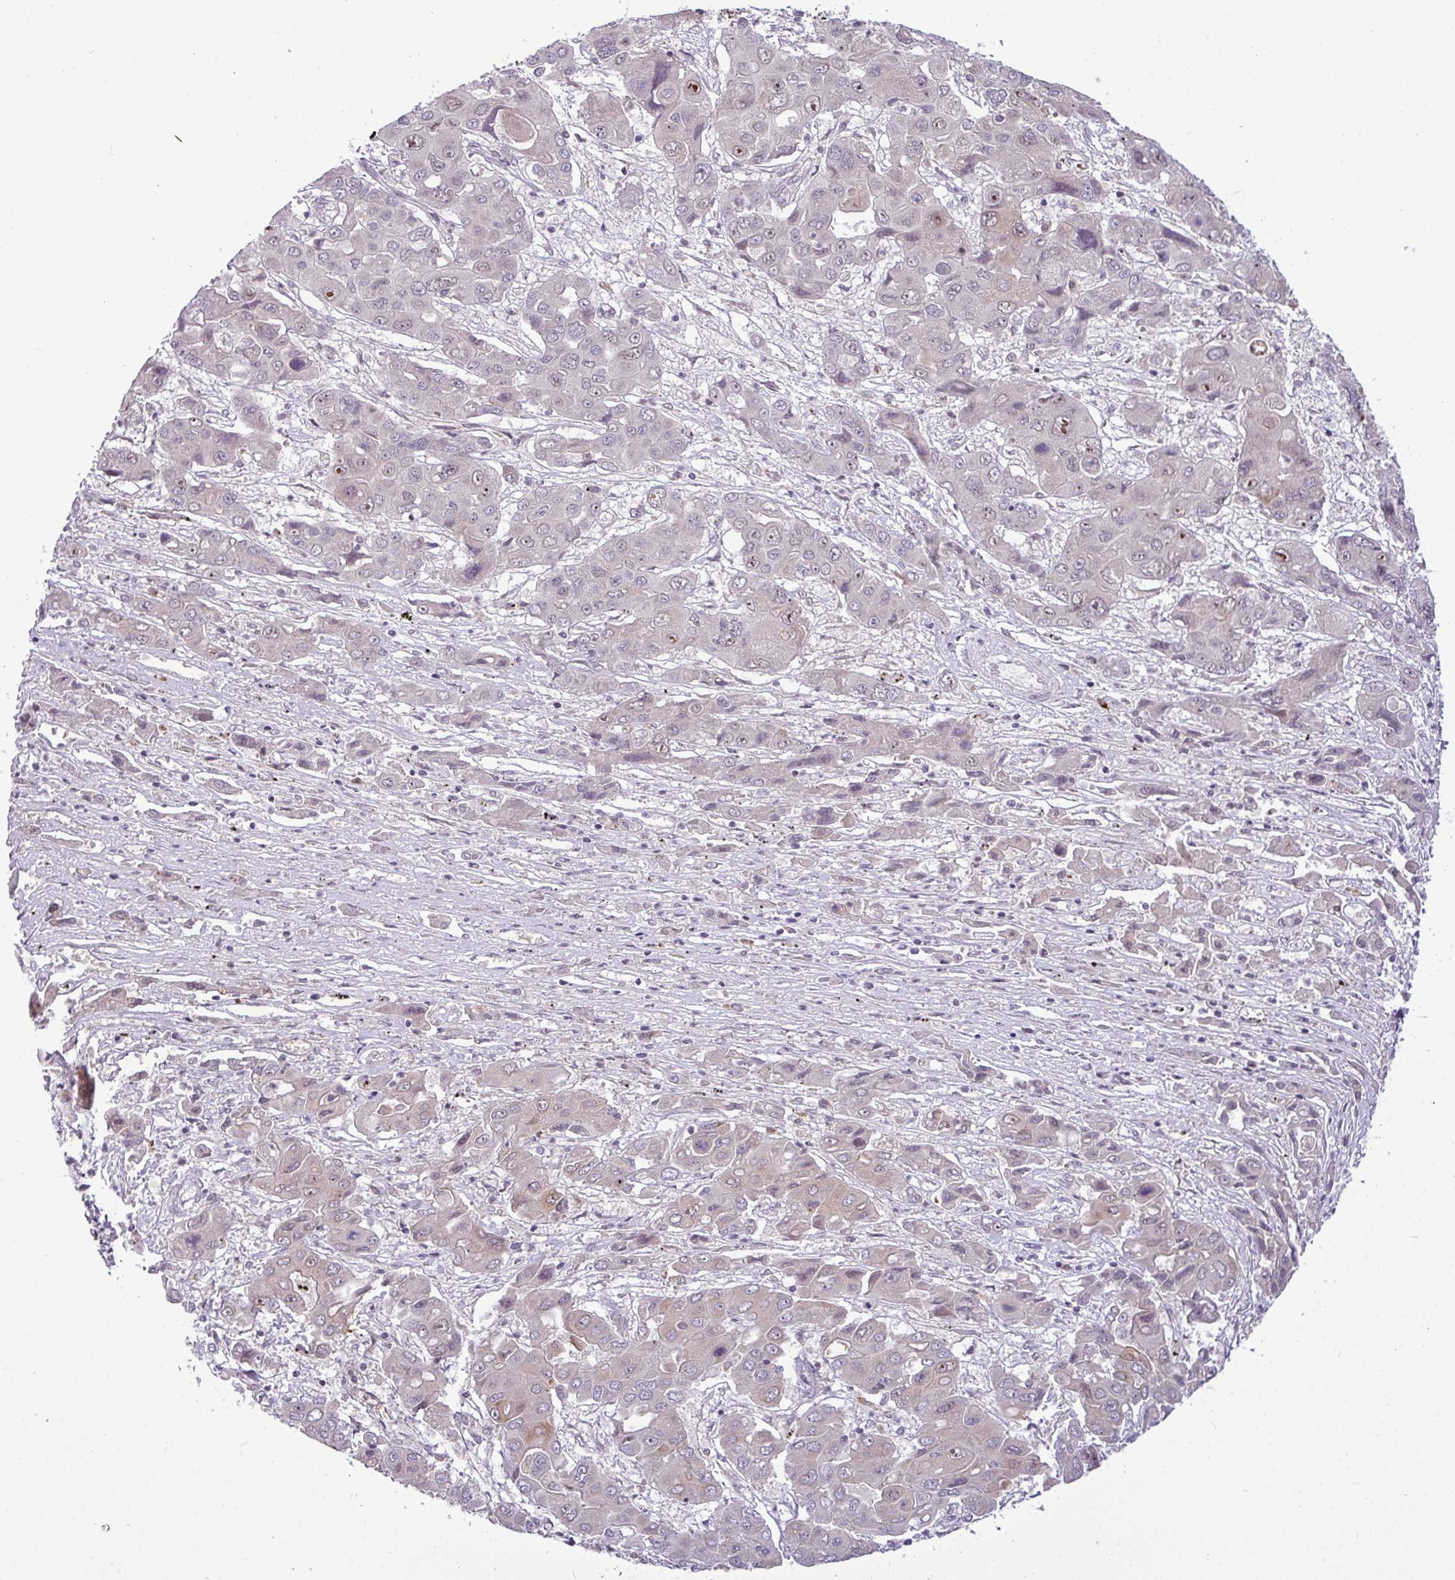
{"staining": {"intensity": "moderate", "quantity": "25%-75%", "location": "nuclear"}, "tissue": "liver cancer", "cell_type": "Tumor cells", "image_type": "cancer", "snomed": [{"axis": "morphology", "description": "Cholangiocarcinoma"}, {"axis": "topography", "description": "Liver"}], "caption": "Cholangiocarcinoma (liver) was stained to show a protein in brown. There is medium levels of moderate nuclear staining in about 25%-75% of tumor cells.", "gene": "SLC66A2", "patient": {"sex": "male", "age": 67}}